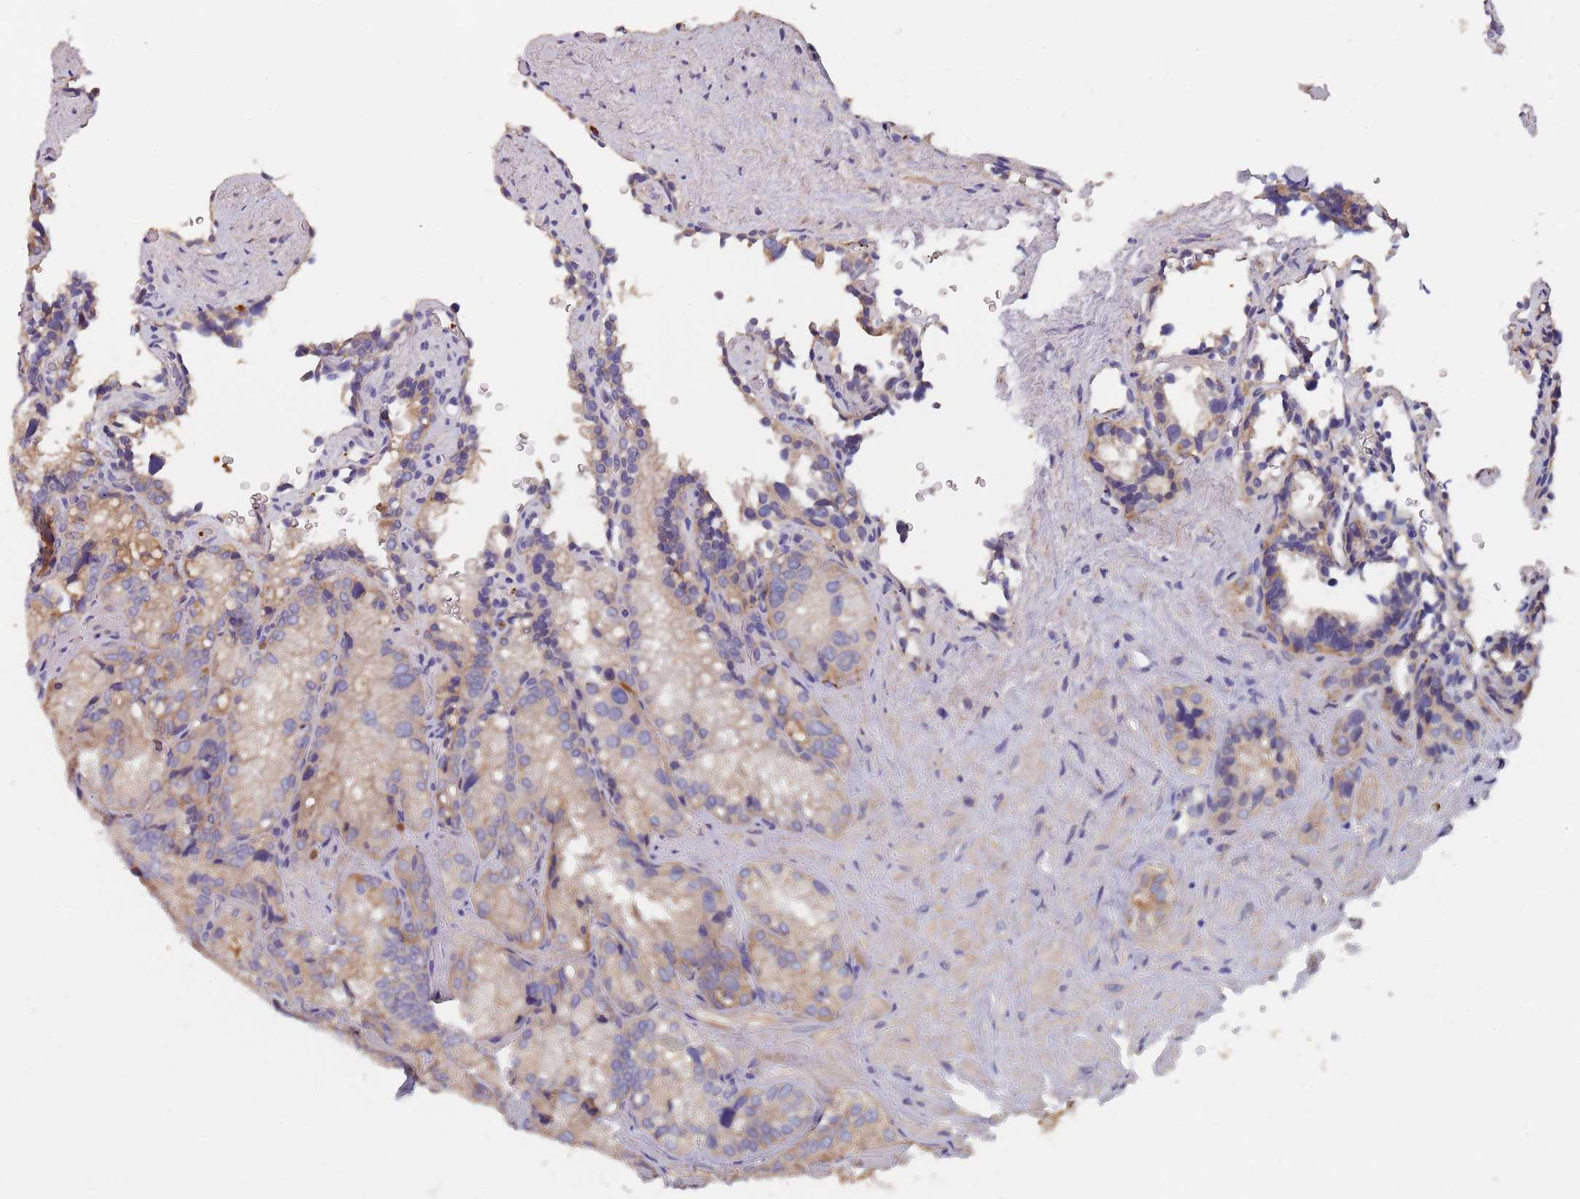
{"staining": {"intensity": "weak", "quantity": "25%-75%", "location": "cytoplasmic/membranous"}, "tissue": "seminal vesicle", "cell_type": "Glandular cells", "image_type": "normal", "snomed": [{"axis": "morphology", "description": "Normal tissue, NOS"}, {"axis": "topography", "description": "Seminal veicle"}], "caption": "High-power microscopy captured an immunohistochemistry image of normal seminal vesicle, revealing weak cytoplasmic/membranous staining in approximately 25%-75% of glandular cells. The staining is performed using DAB brown chromogen to label protein expression. The nuclei are counter-stained blue using hematoxylin.", "gene": "DCUN1D3", "patient": {"sex": "male", "age": 62}}